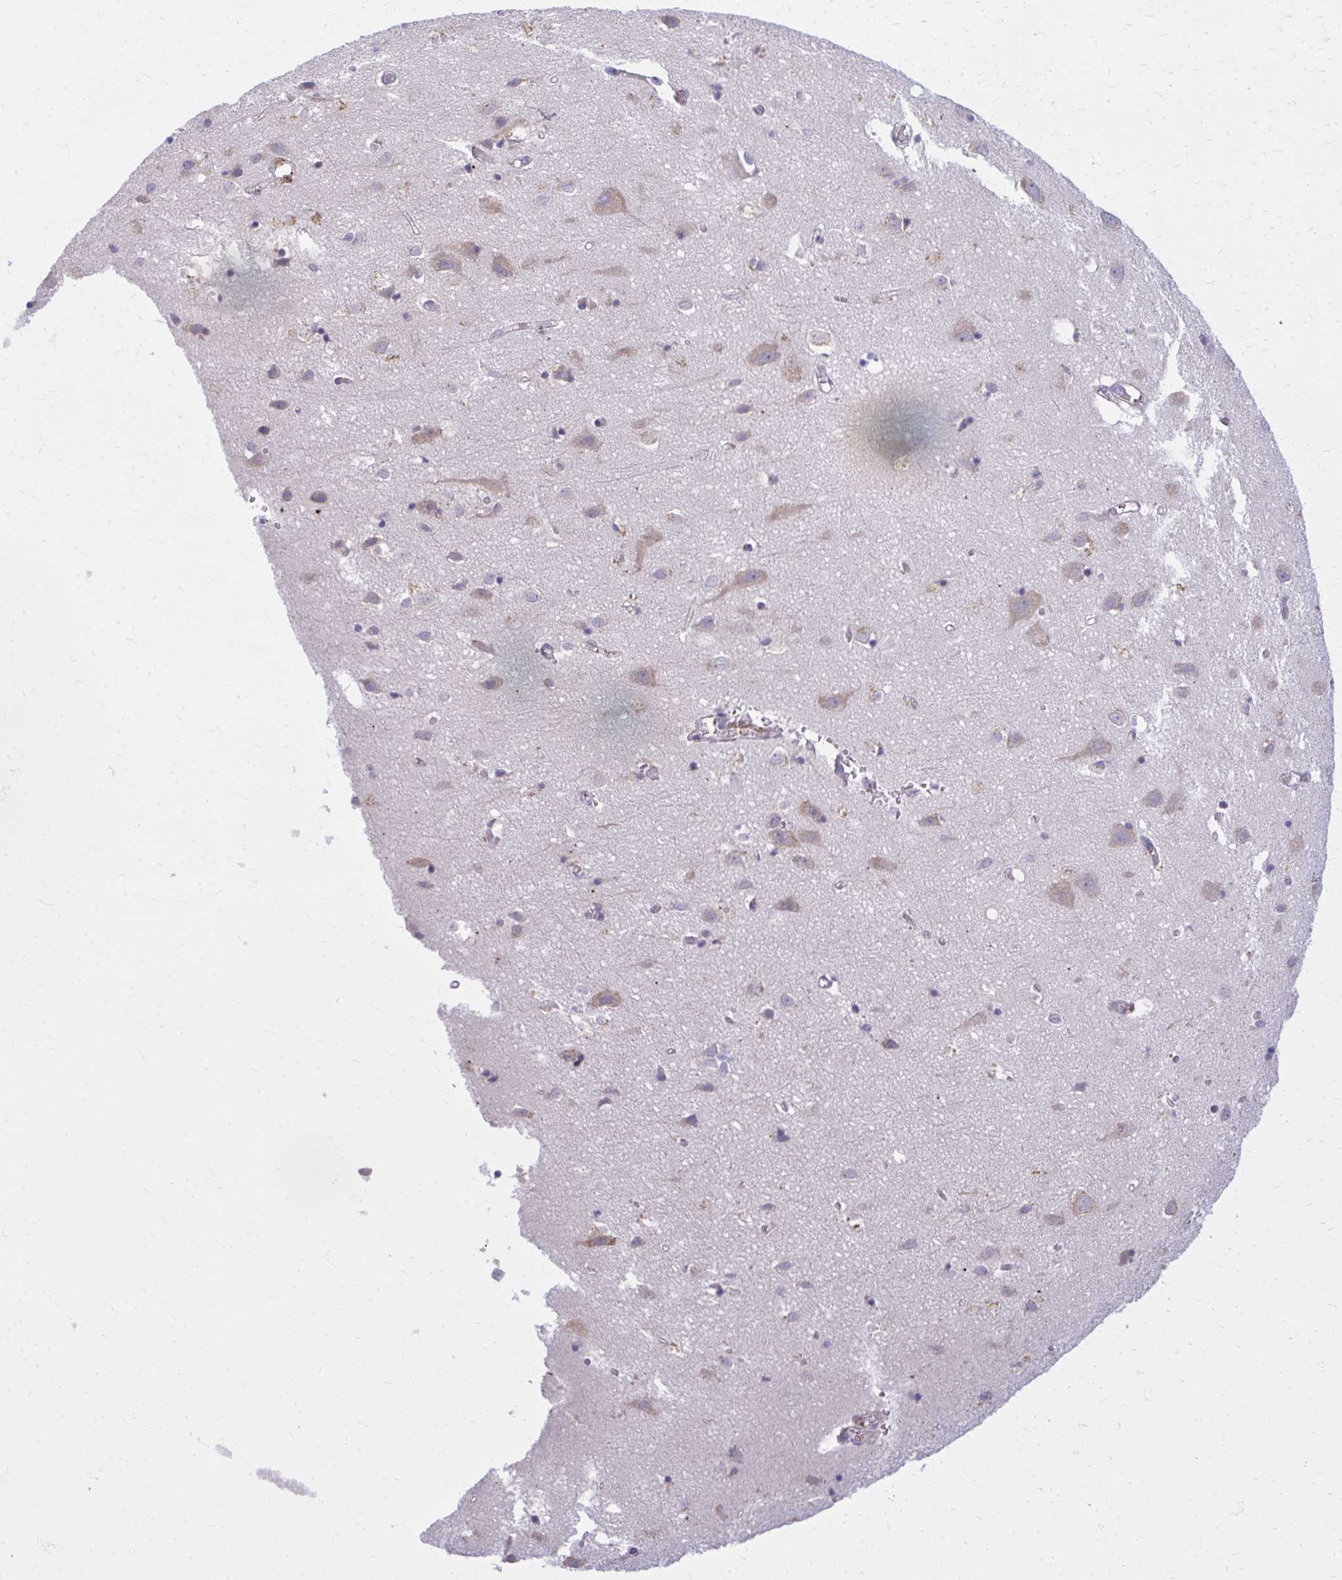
{"staining": {"intensity": "negative", "quantity": "none", "location": "none"}, "tissue": "cerebral cortex", "cell_type": "Endothelial cells", "image_type": "normal", "snomed": [{"axis": "morphology", "description": "Normal tissue, NOS"}, {"axis": "topography", "description": "Cerebral cortex"}], "caption": "DAB immunohistochemical staining of unremarkable cerebral cortex displays no significant positivity in endothelial cells.", "gene": "CEMP1", "patient": {"sex": "male", "age": 70}}